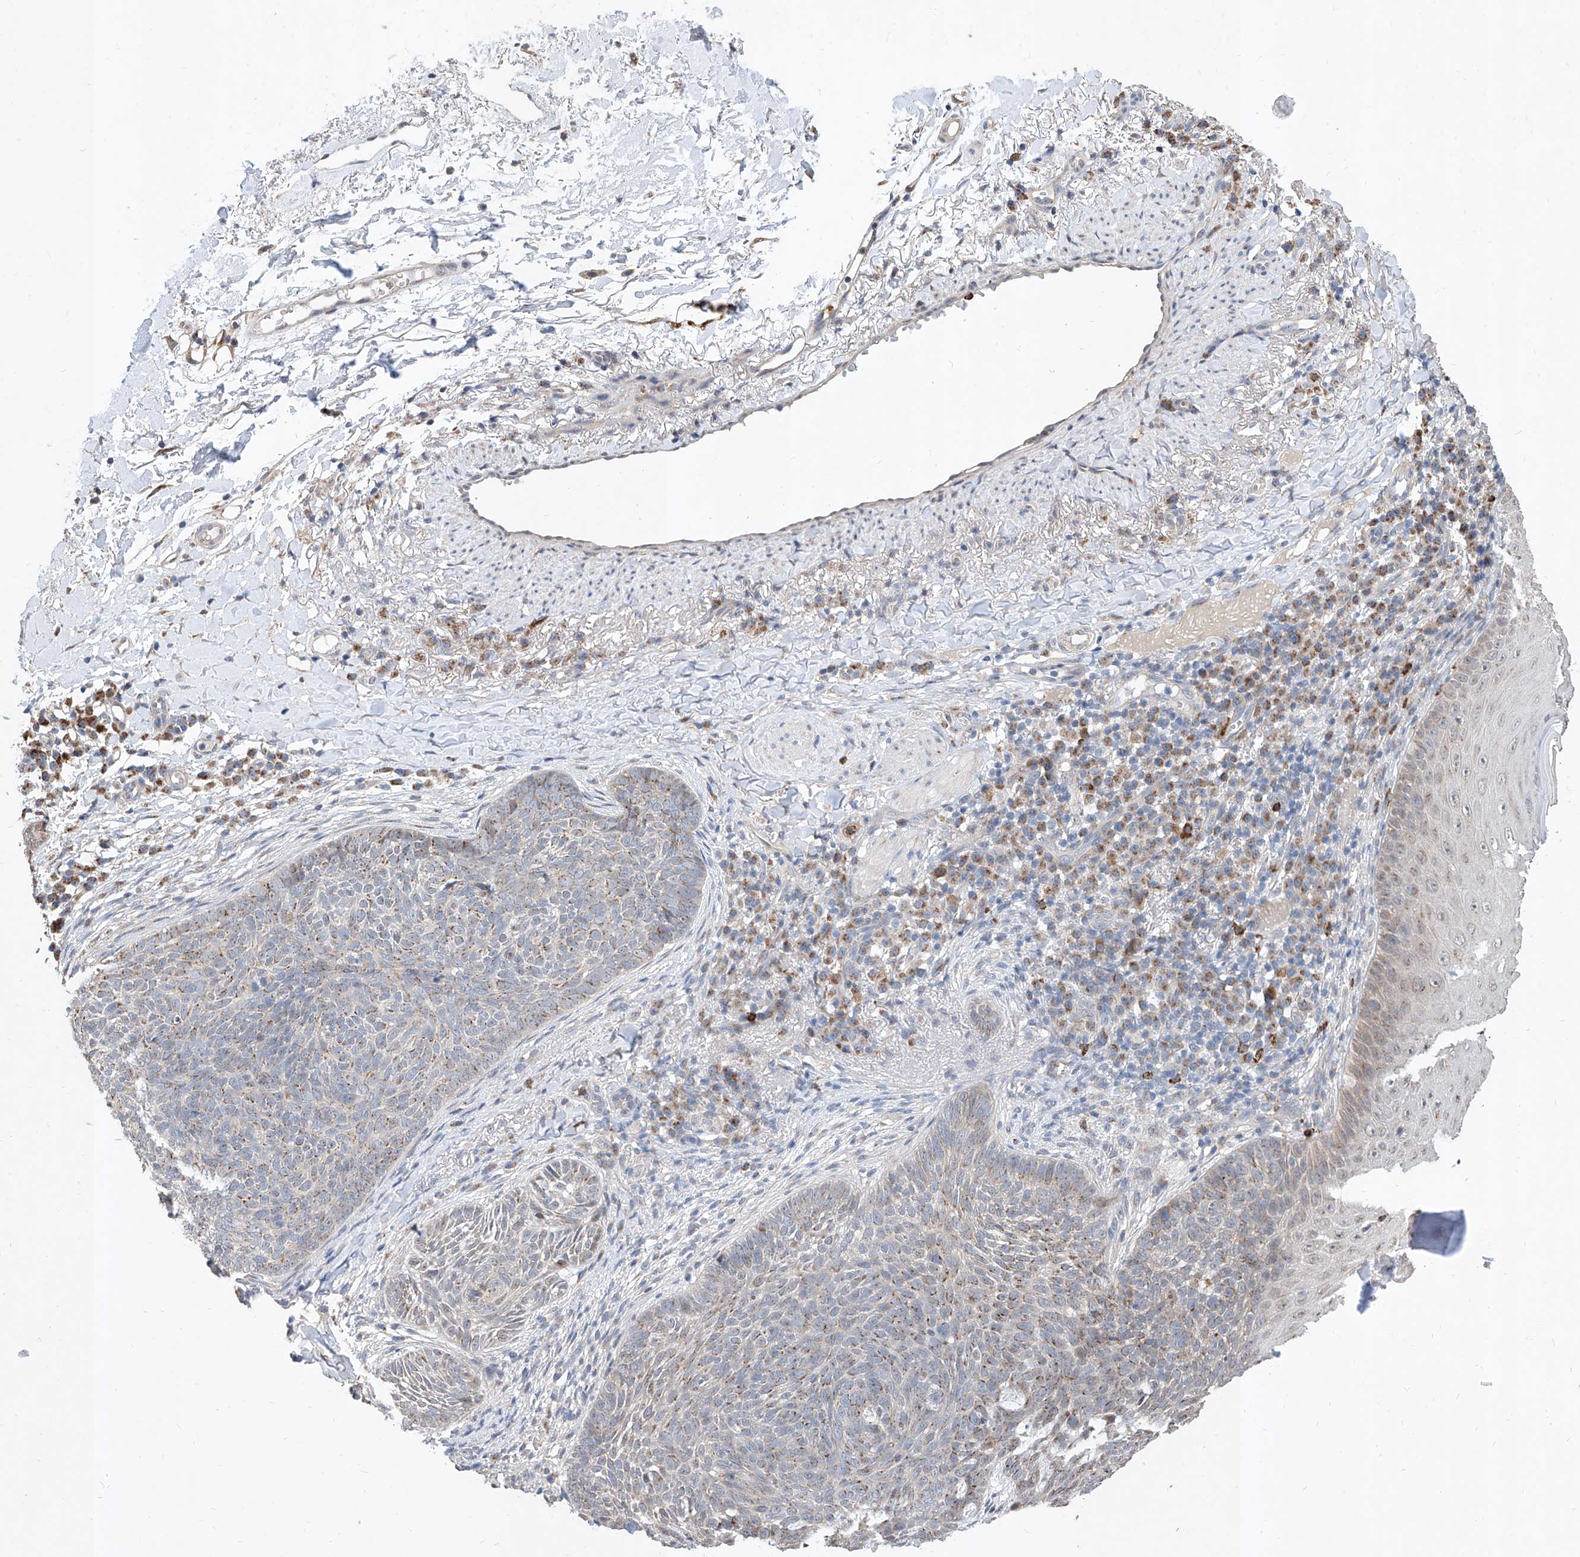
{"staining": {"intensity": "weak", "quantity": "25%-75%", "location": "cytoplasmic/membranous"}, "tissue": "skin cancer", "cell_type": "Tumor cells", "image_type": "cancer", "snomed": [{"axis": "morphology", "description": "Basal cell carcinoma"}, {"axis": "topography", "description": "Skin"}], "caption": "Immunohistochemistry (IHC) (DAB) staining of skin cancer (basal cell carcinoma) shows weak cytoplasmic/membranous protein staining in about 25%-75% of tumor cells.", "gene": "MFSD4B", "patient": {"sex": "male", "age": 85}}